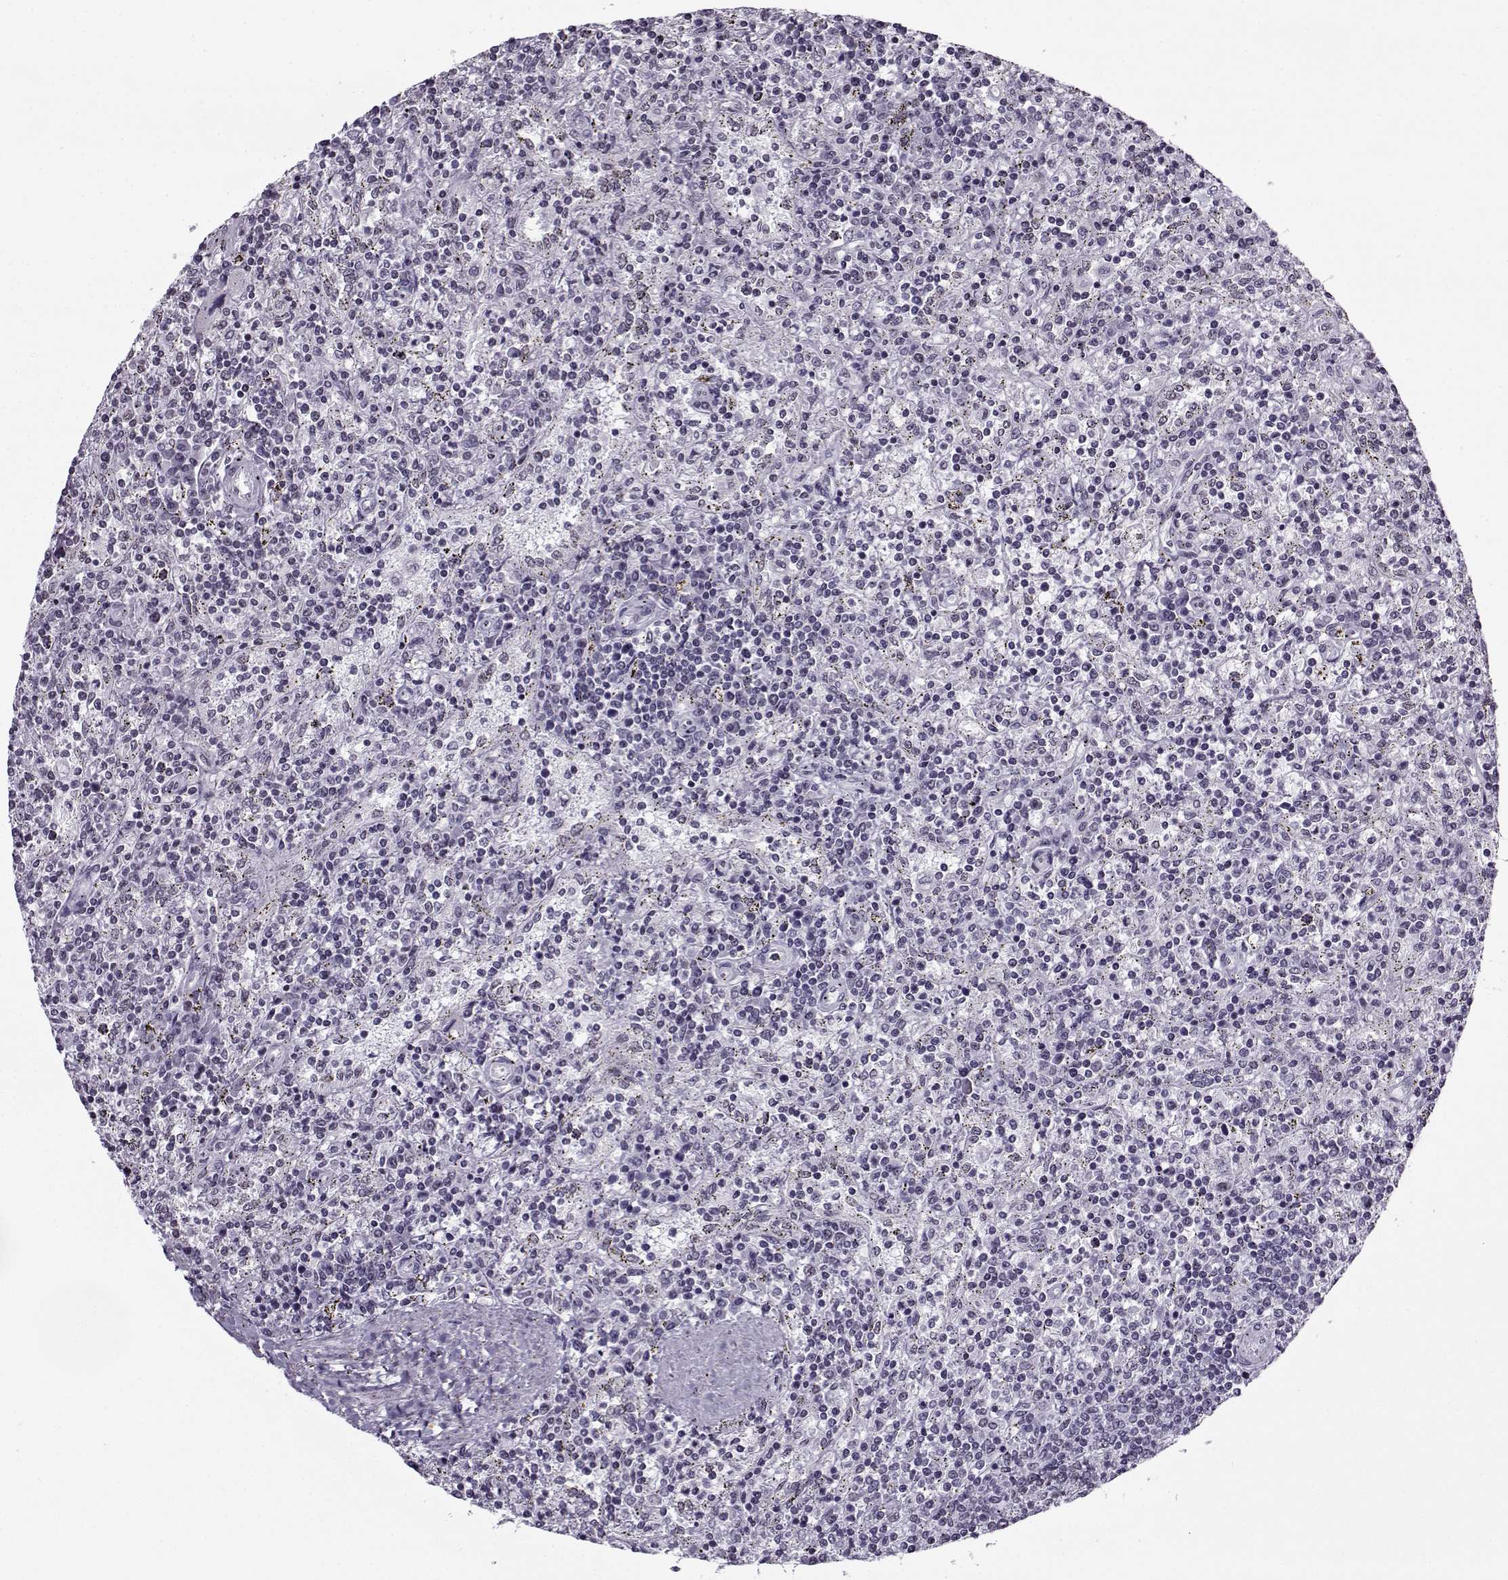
{"staining": {"intensity": "negative", "quantity": "none", "location": "none"}, "tissue": "lymphoma", "cell_type": "Tumor cells", "image_type": "cancer", "snomed": [{"axis": "morphology", "description": "Malignant lymphoma, non-Hodgkin's type, Low grade"}, {"axis": "topography", "description": "Spleen"}], "caption": "Tumor cells show no significant staining in lymphoma.", "gene": "PRMT8", "patient": {"sex": "male", "age": 62}}